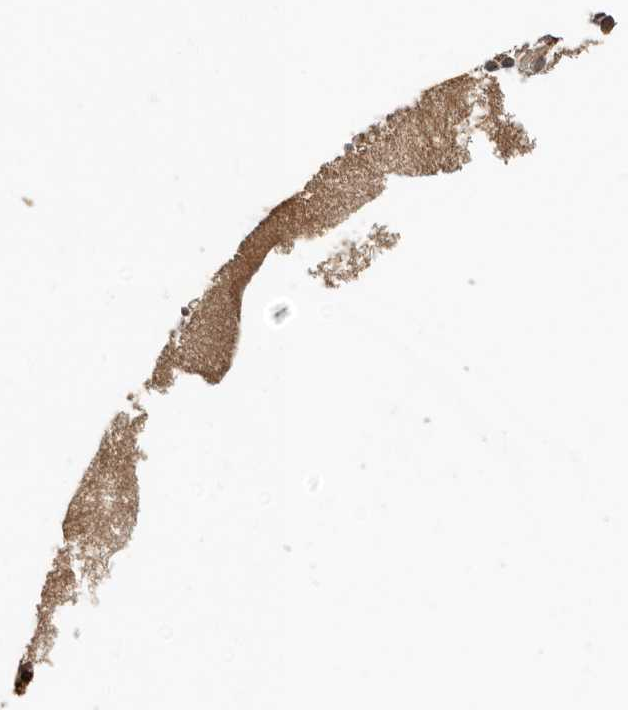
{"staining": {"intensity": "moderate", "quantity": "<25%", "location": "cytoplasmic/membranous"}, "tissue": "bone marrow", "cell_type": "Hematopoietic cells", "image_type": "normal", "snomed": [{"axis": "morphology", "description": "Normal tissue, NOS"}, {"axis": "topography", "description": "Bone marrow"}], "caption": "Hematopoietic cells demonstrate low levels of moderate cytoplasmic/membranous expression in approximately <25% of cells in benign human bone marrow. Using DAB (3,3'-diaminobenzidine) (brown) and hematoxylin (blue) stains, captured at high magnification using brightfield microscopy.", "gene": "KLHL38", "patient": {"sex": "female", "age": 52}}